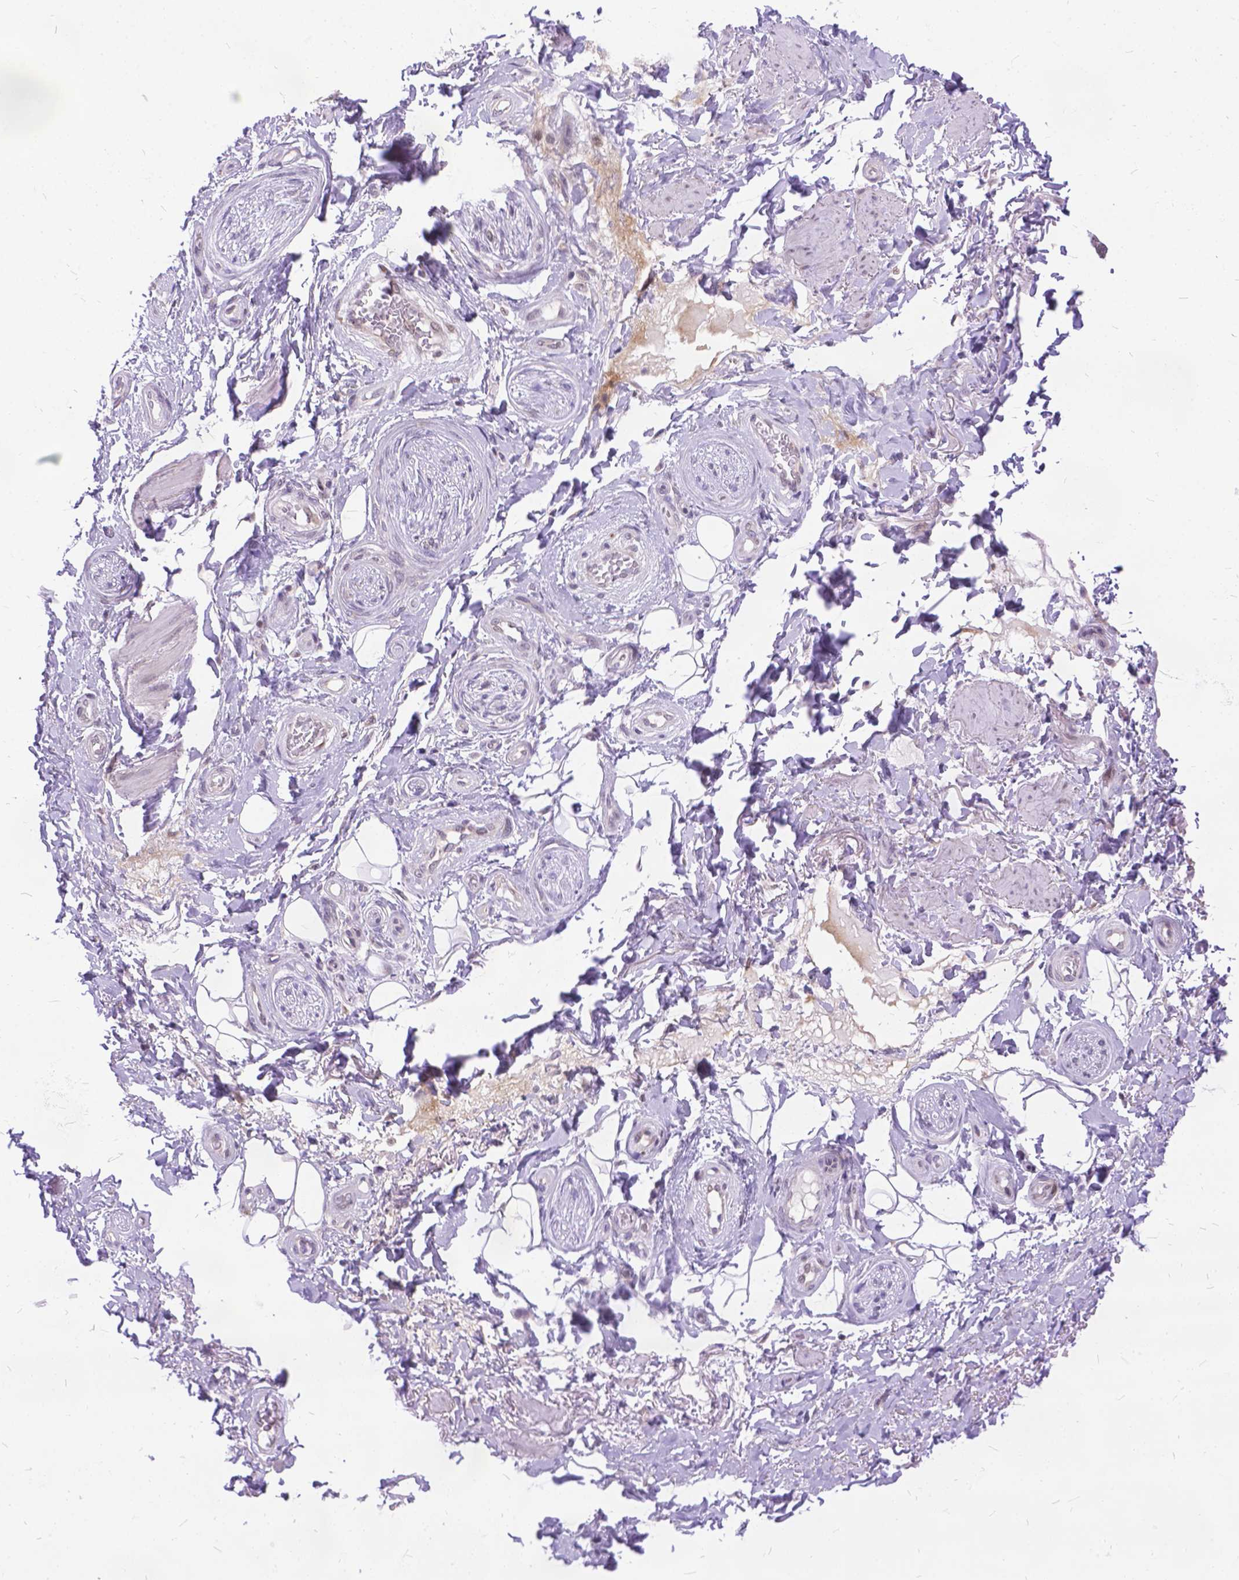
{"staining": {"intensity": "weak", "quantity": ">75%", "location": "nuclear"}, "tissue": "adipose tissue", "cell_type": "Adipocytes", "image_type": "normal", "snomed": [{"axis": "morphology", "description": "Normal tissue, NOS"}, {"axis": "topography", "description": "Anal"}, {"axis": "topography", "description": "Peripheral nerve tissue"}], "caption": "Adipocytes demonstrate low levels of weak nuclear expression in approximately >75% of cells in unremarkable adipose tissue. (Stains: DAB in brown, nuclei in blue, Microscopy: brightfield microscopy at high magnification).", "gene": "FAM124B", "patient": {"sex": "male", "age": 53}}